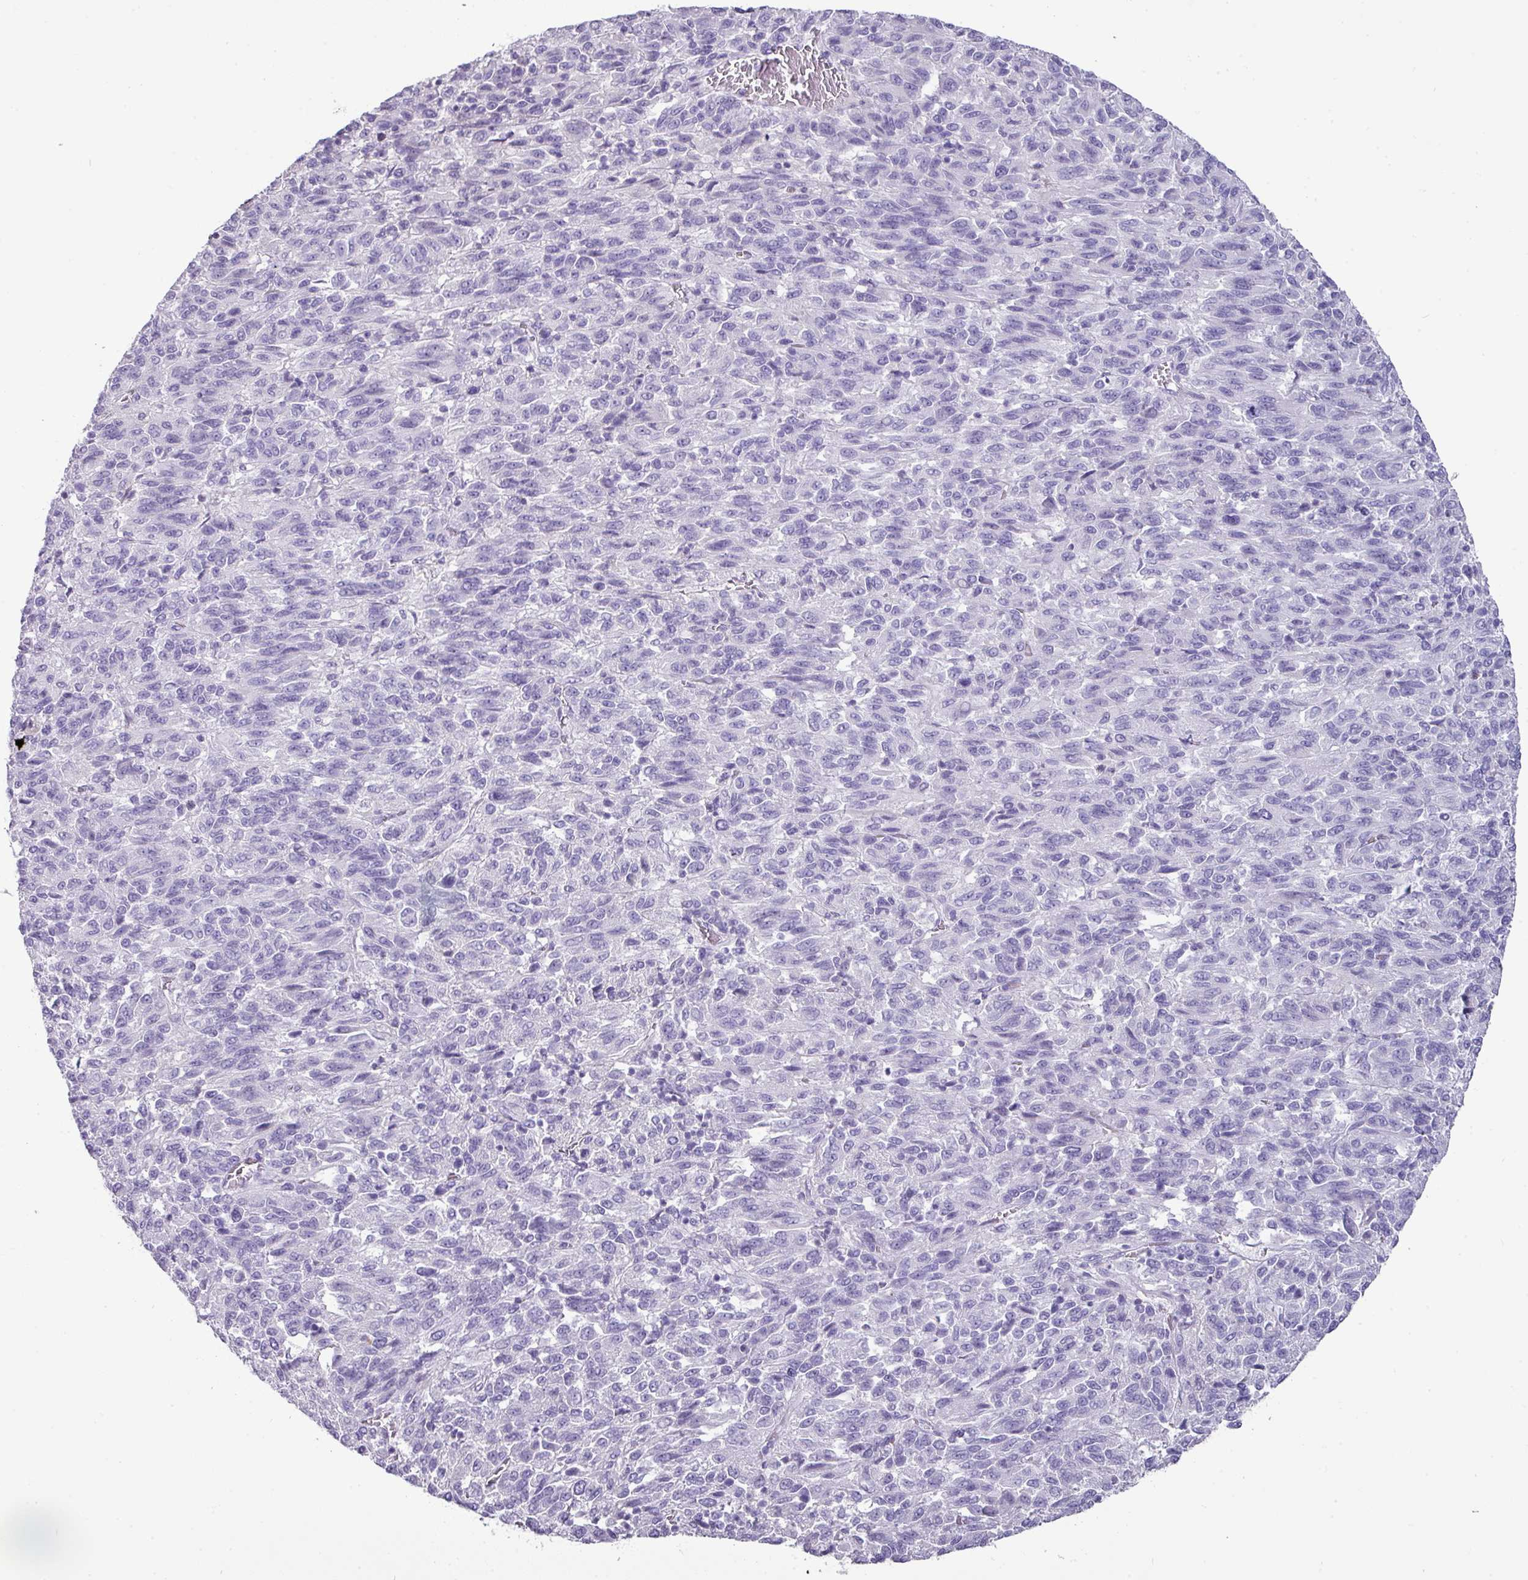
{"staining": {"intensity": "negative", "quantity": "none", "location": "none"}, "tissue": "melanoma", "cell_type": "Tumor cells", "image_type": "cancer", "snomed": [{"axis": "morphology", "description": "Malignant melanoma, Metastatic site"}, {"axis": "topography", "description": "Lung"}], "caption": "Immunohistochemistry of malignant melanoma (metastatic site) displays no staining in tumor cells.", "gene": "GSTA3", "patient": {"sex": "male", "age": 64}}